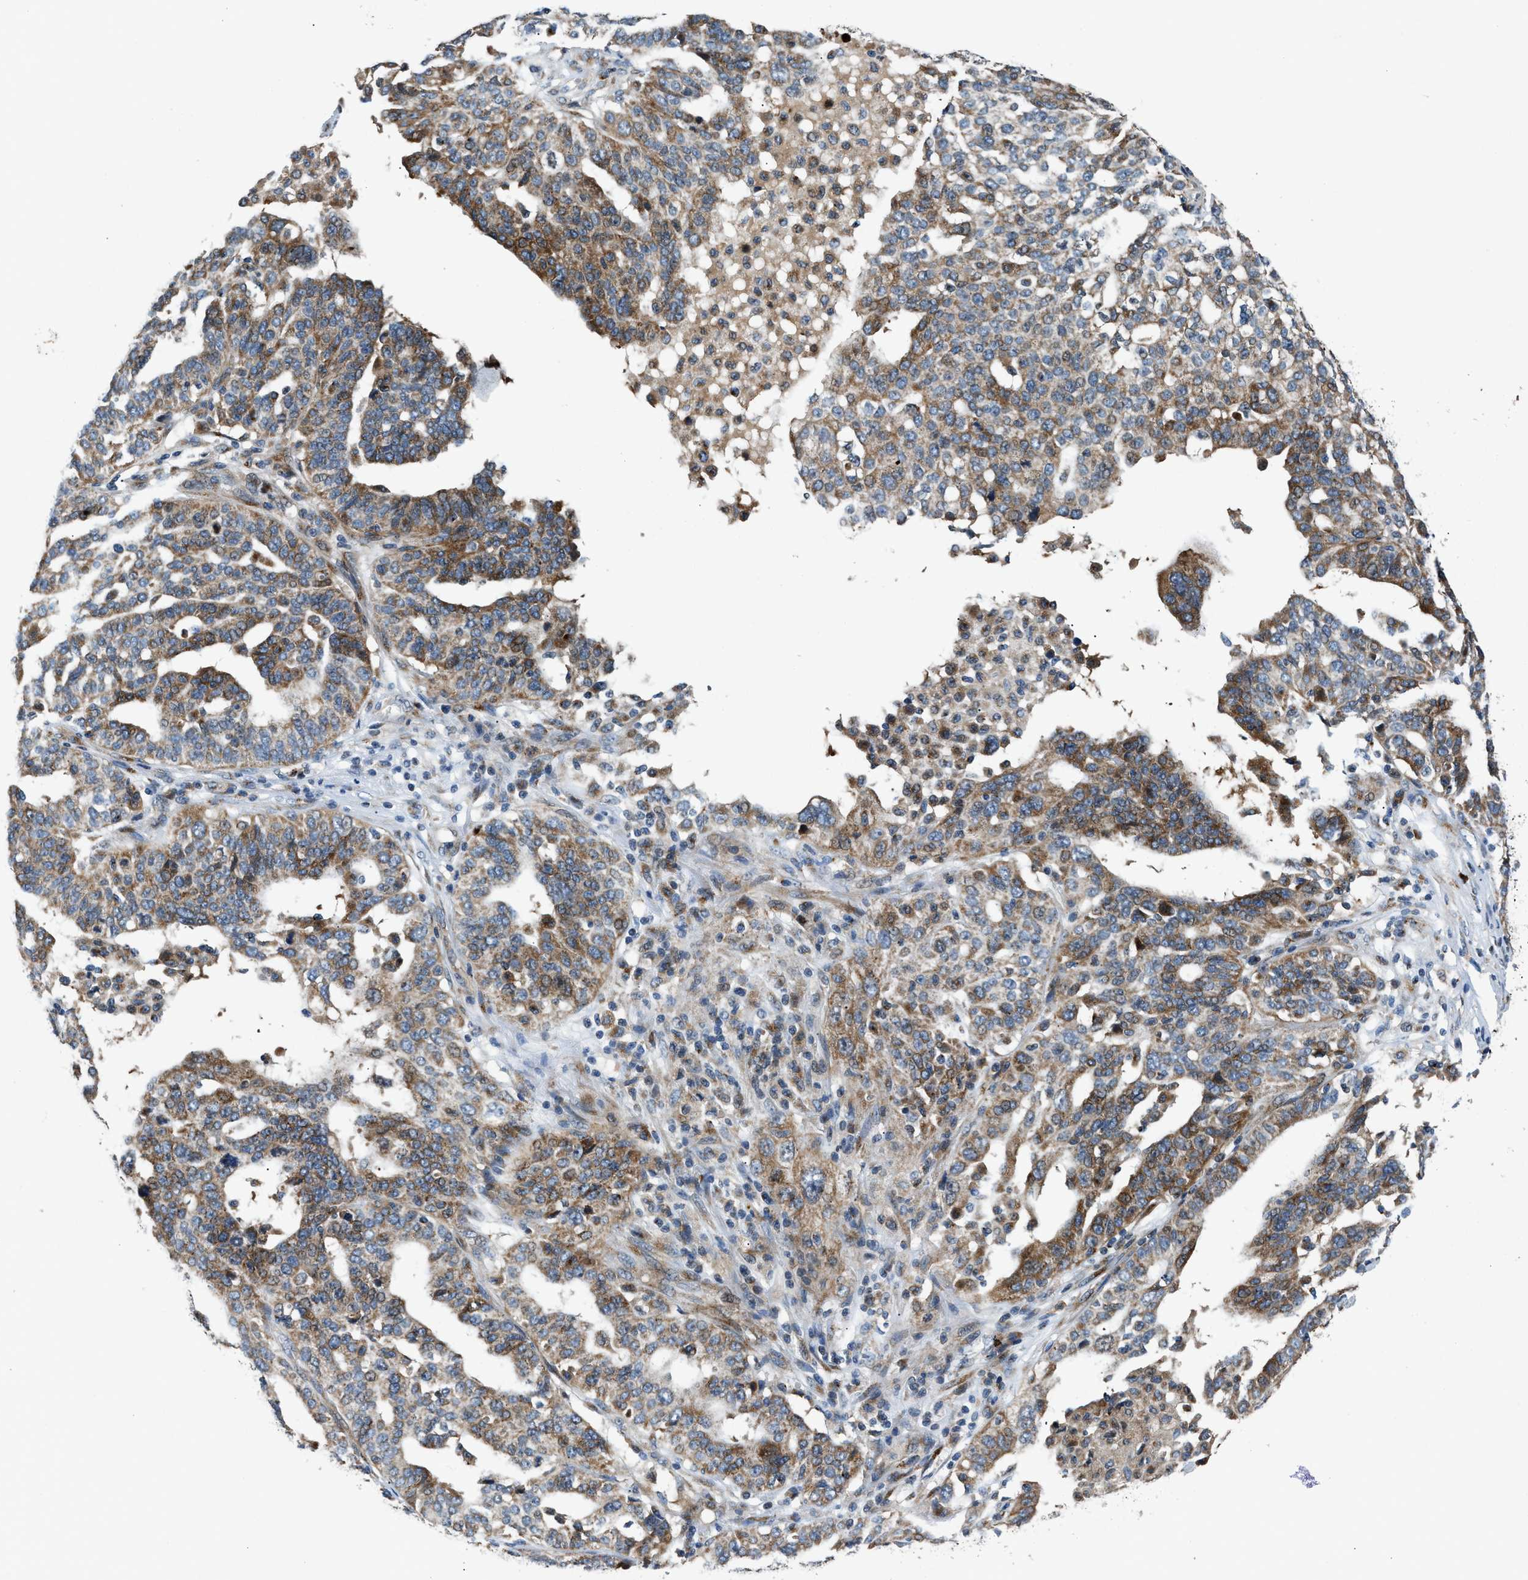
{"staining": {"intensity": "moderate", "quantity": "25%-75%", "location": "cytoplasmic/membranous"}, "tissue": "ovarian cancer", "cell_type": "Tumor cells", "image_type": "cancer", "snomed": [{"axis": "morphology", "description": "Cystadenocarcinoma, serous, NOS"}, {"axis": "topography", "description": "Ovary"}], "caption": "Ovarian cancer tissue demonstrates moderate cytoplasmic/membranous positivity in about 25%-75% of tumor cells", "gene": "FUT8", "patient": {"sex": "female", "age": 59}}